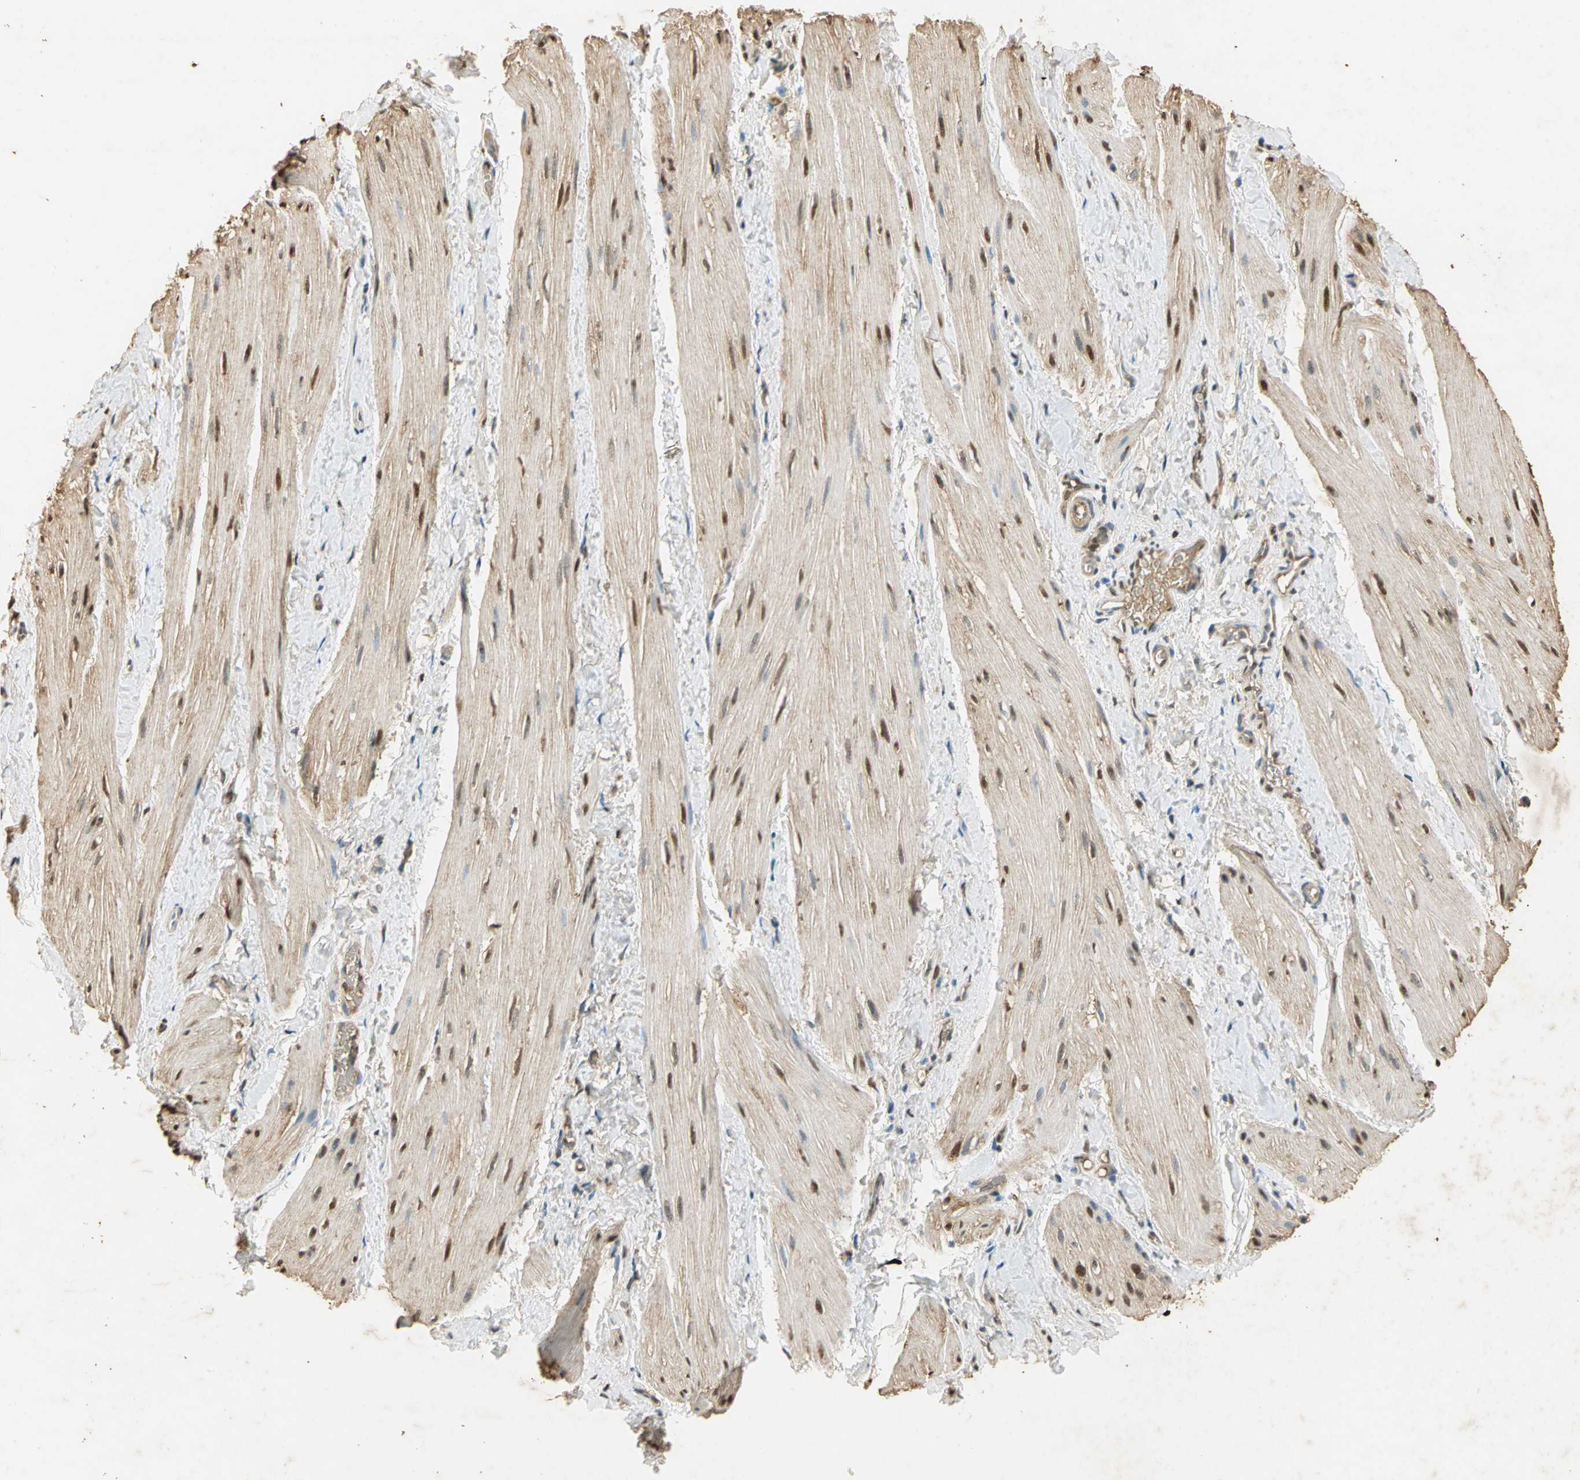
{"staining": {"intensity": "weak", "quantity": ">75%", "location": "cytoplasmic/membranous"}, "tissue": "smooth muscle", "cell_type": "Smooth muscle cells", "image_type": "normal", "snomed": [{"axis": "morphology", "description": "Normal tissue, NOS"}, {"axis": "topography", "description": "Smooth muscle"}], "caption": "Smooth muscle stained with DAB (3,3'-diaminobenzidine) IHC exhibits low levels of weak cytoplasmic/membranous positivity in approximately >75% of smooth muscle cells.", "gene": "GAPDH", "patient": {"sex": "male", "age": 16}}